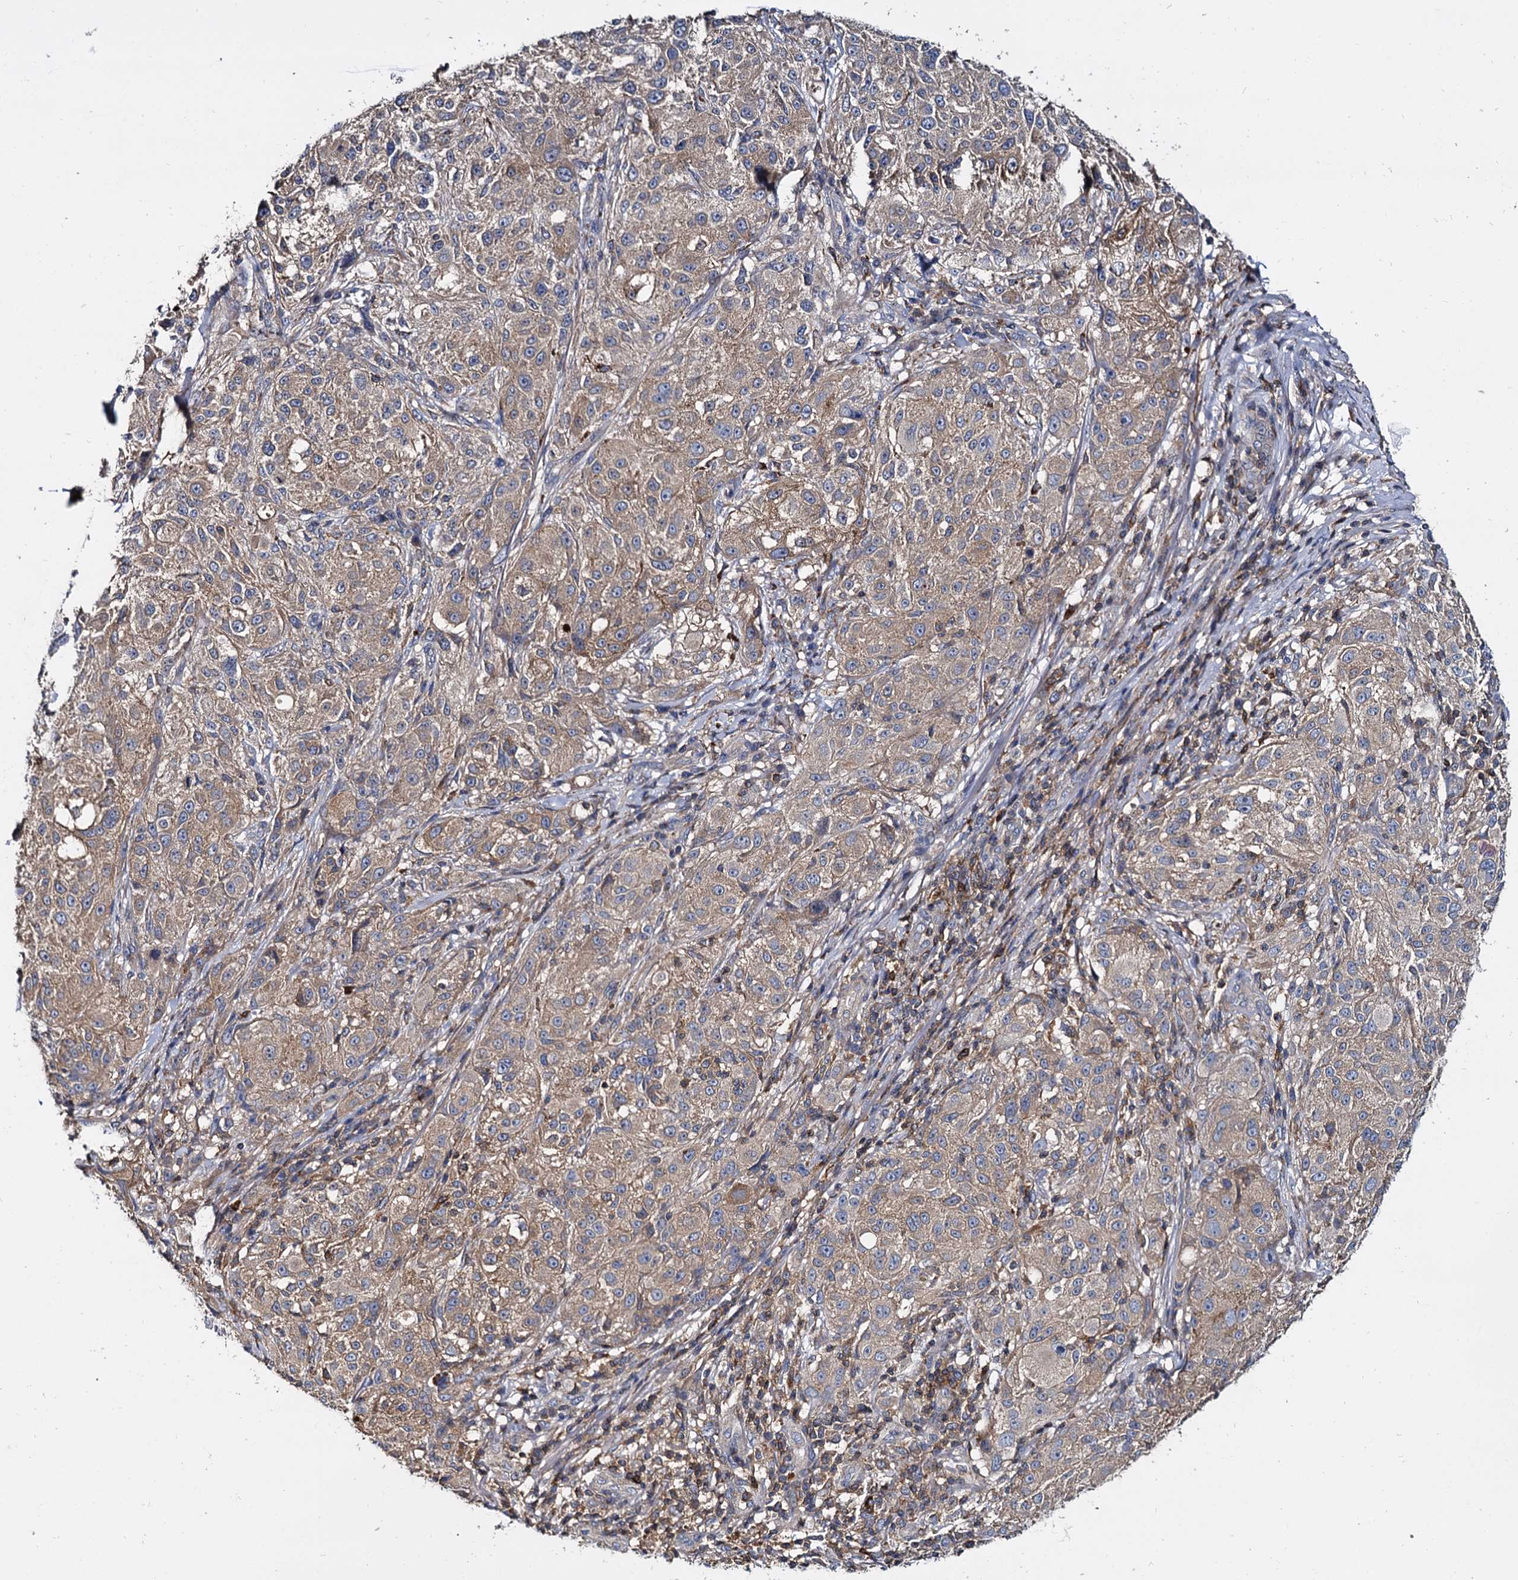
{"staining": {"intensity": "weak", "quantity": "25%-75%", "location": "cytoplasmic/membranous"}, "tissue": "melanoma", "cell_type": "Tumor cells", "image_type": "cancer", "snomed": [{"axis": "morphology", "description": "Necrosis, NOS"}, {"axis": "morphology", "description": "Malignant melanoma, NOS"}, {"axis": "topography", "description": "Skin"}], "caption": "Human melanoma stained with a brown dye shows weak cytoplasmic/membranous positive staining in approximately 25%-75% of tumor cells.", "gene": "ANKRD13A", "patient": {"sex": "female", "age": 87}}